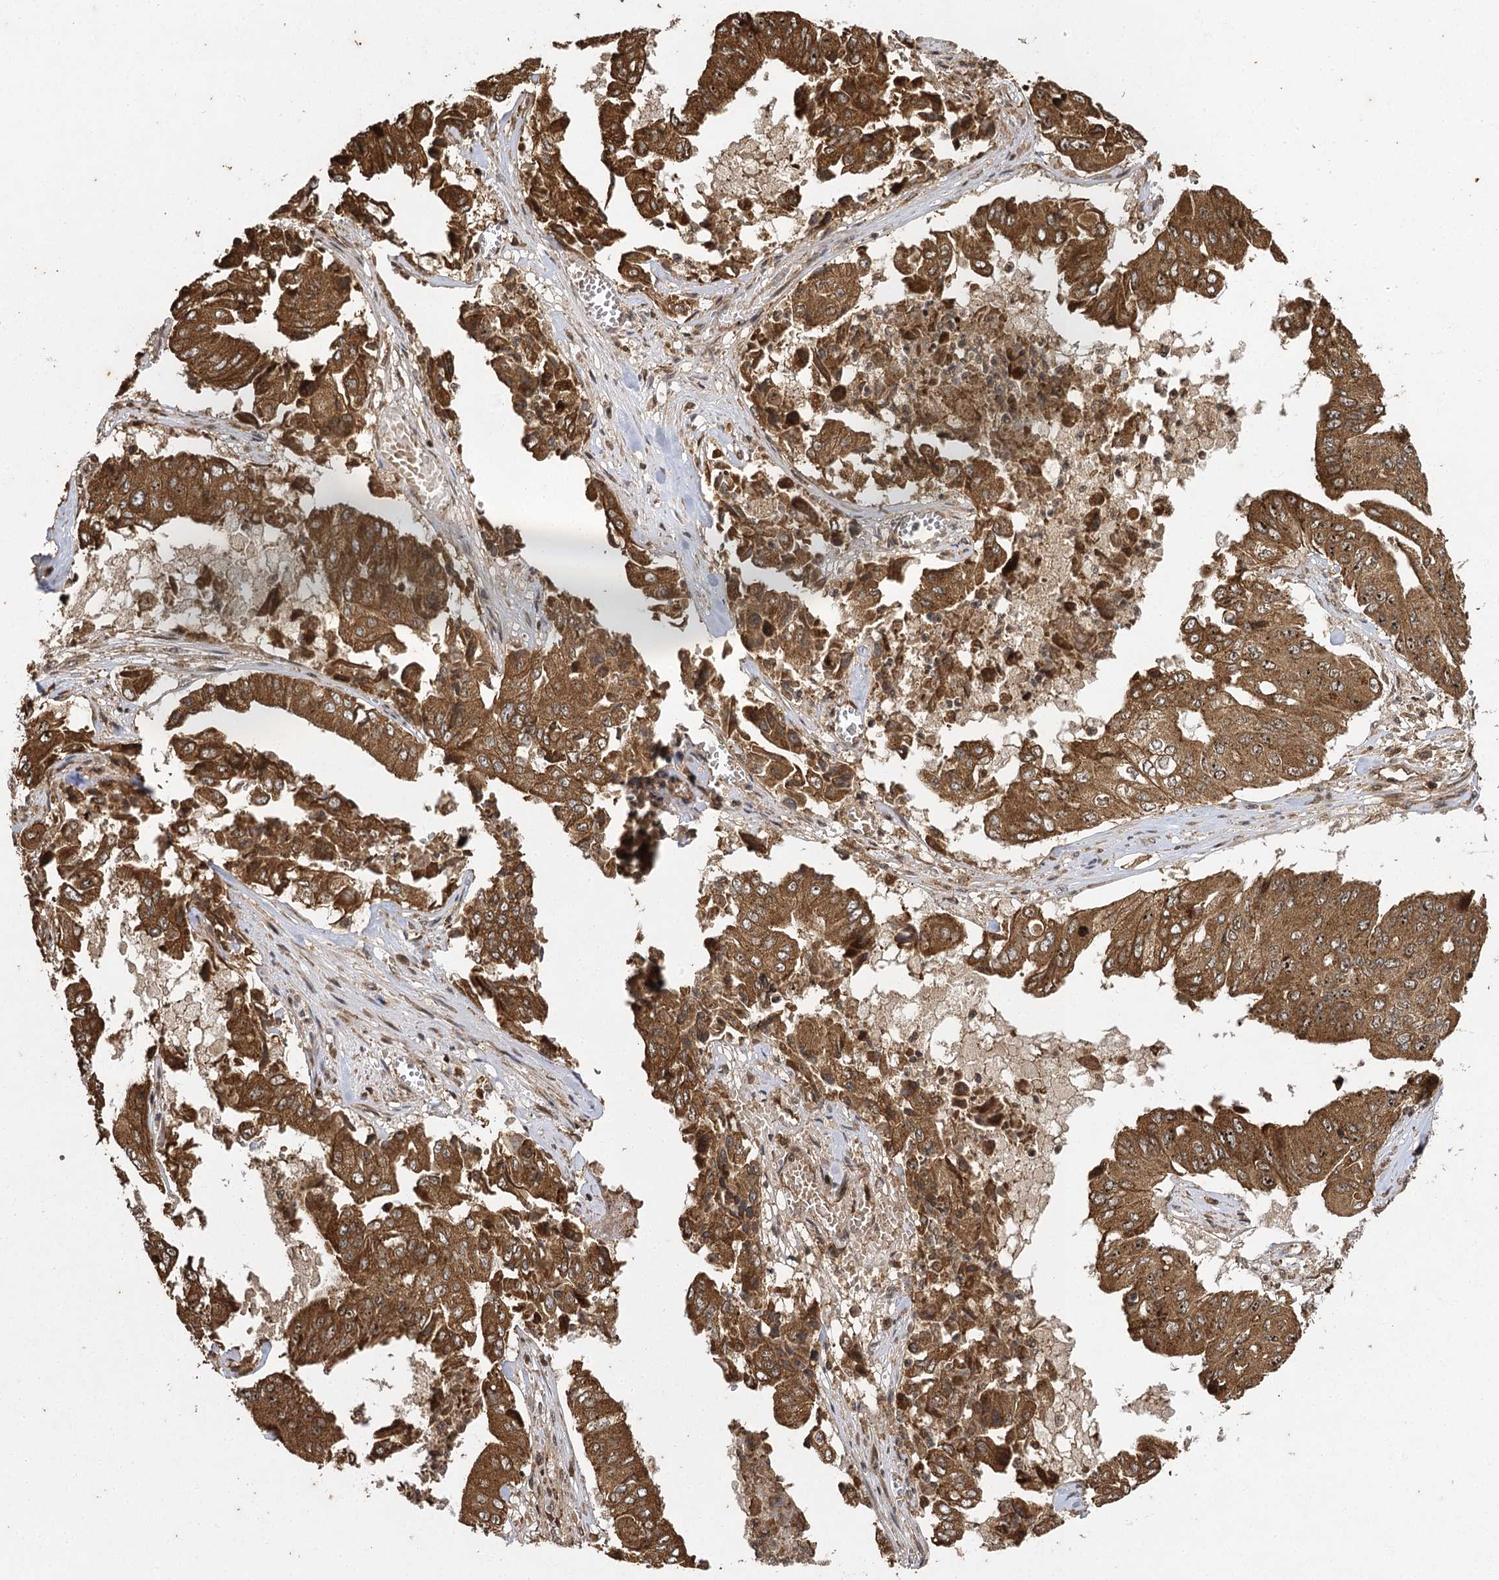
{"staining": {"intensity": "strong", "quantity": ">75%", "location": "cytoplasmic/membranous,nuclear"}, "tissue": "pancreatic cancer", "cell_type": "Tumor cells", "image_type": "cancer", "snomed": [{"axis": "morphology", "description": "Adenocarcinoma, NOS"}, {"axis": "topography", "description": "Pancreas"}], "caption": "The immunohistochemical stain labels strong cytoplasmic/membranous and nuclear positivity in tumor cells of pancreatic cancer (adenocarcinoma) tissue. The staining was performed using DAB to visualize the protein expression in brown, while the nuclei were stained in blue with hematoxylin (Magnification: 20x).", "gene": "IL11RA", "patient": {"sex": "female", "age": 77}}